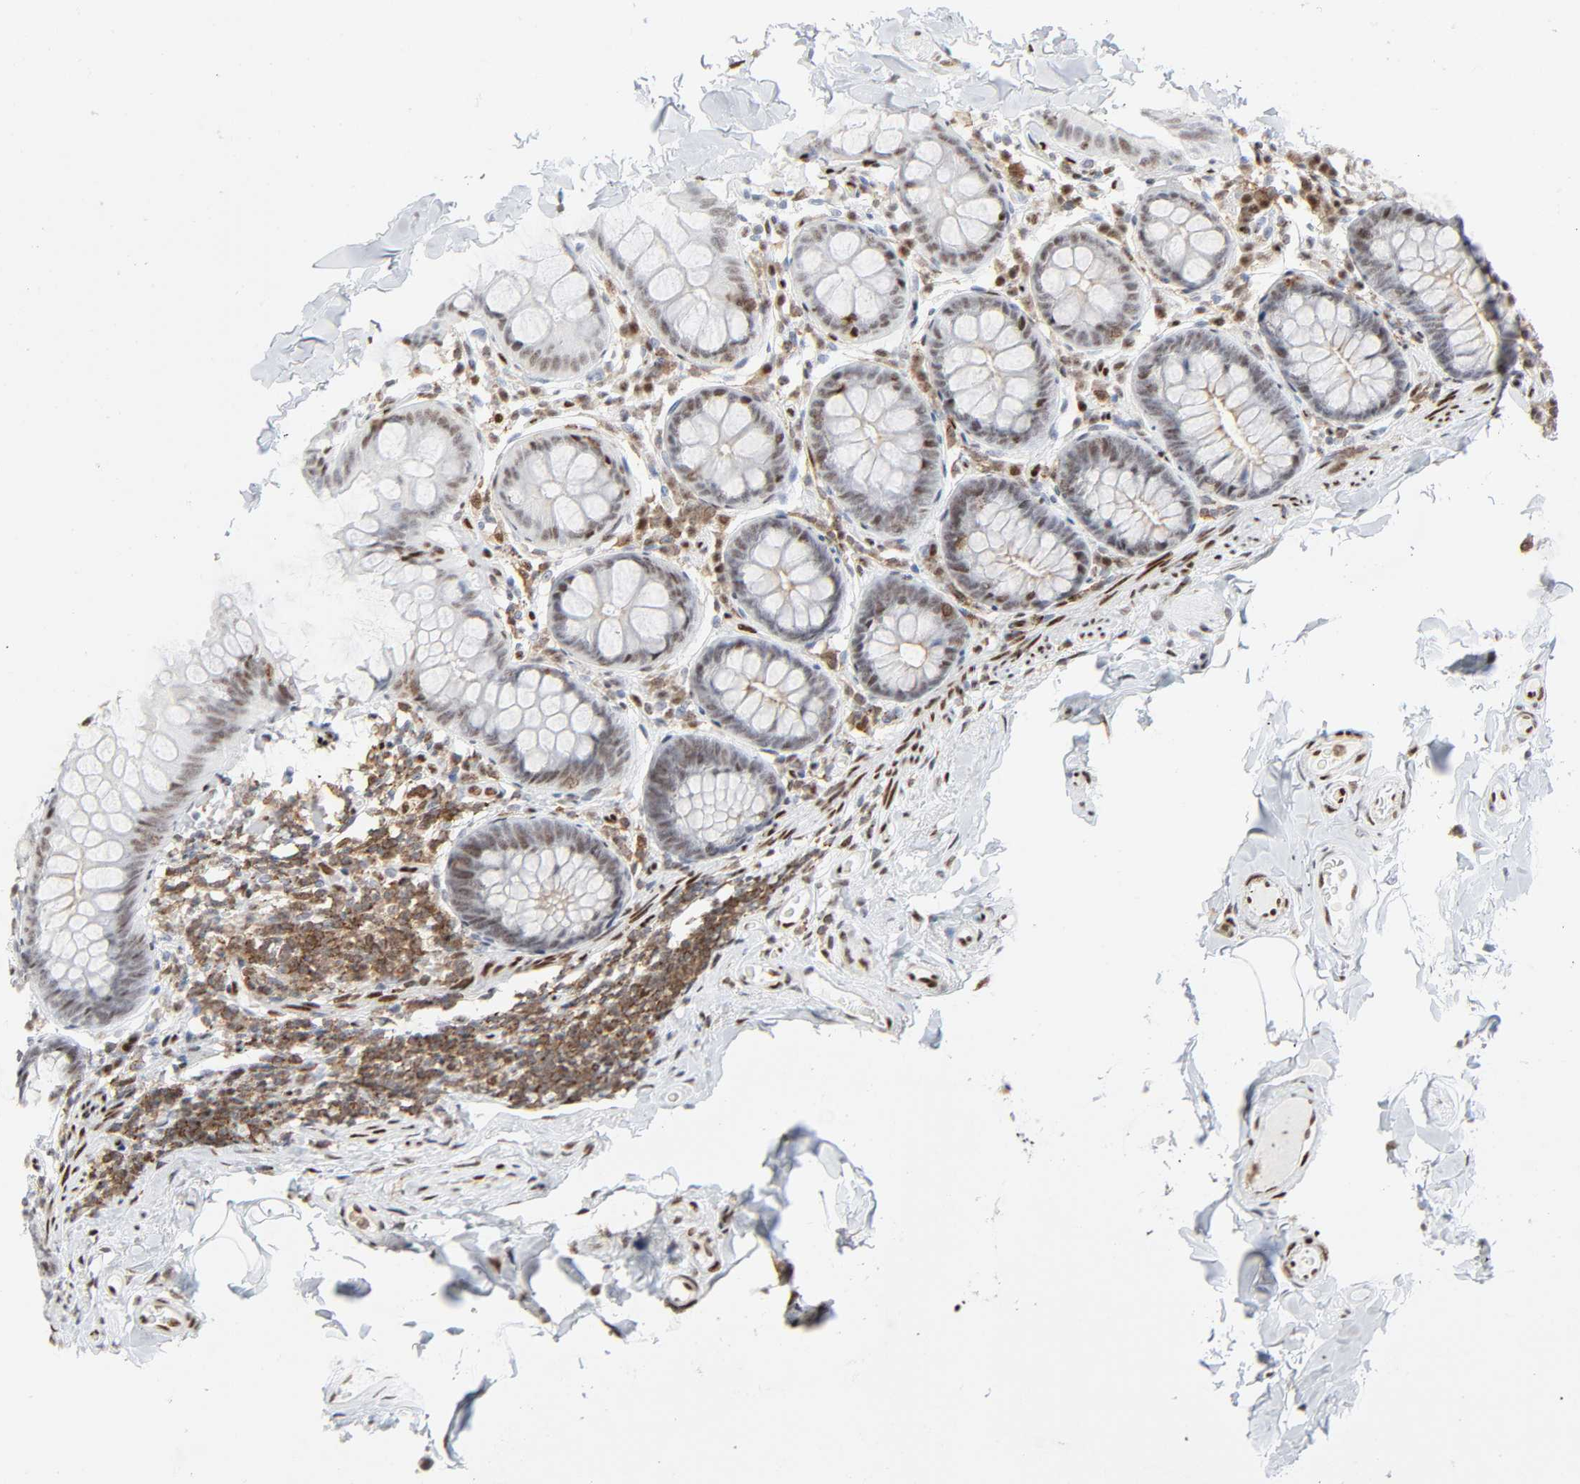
{"staining": {"intensity": "moderate", "quantity": ">75%", "location": "nuclear"}, "tissue": "colon", "cell_type": "Endothelial cells", "image_type": "normal", "snomed": [{"axis": "morphology", "description": "Normal tissue, NOS"}, {"axis": "topography", "description": "Colon"}], "caption": "Human colon stained for a protein (brown) displays moderate nuclear positive staining in approximately >75% of endothelial cells.", "gene": "WAS", "patient": {"sex": "female", "age": 61}}